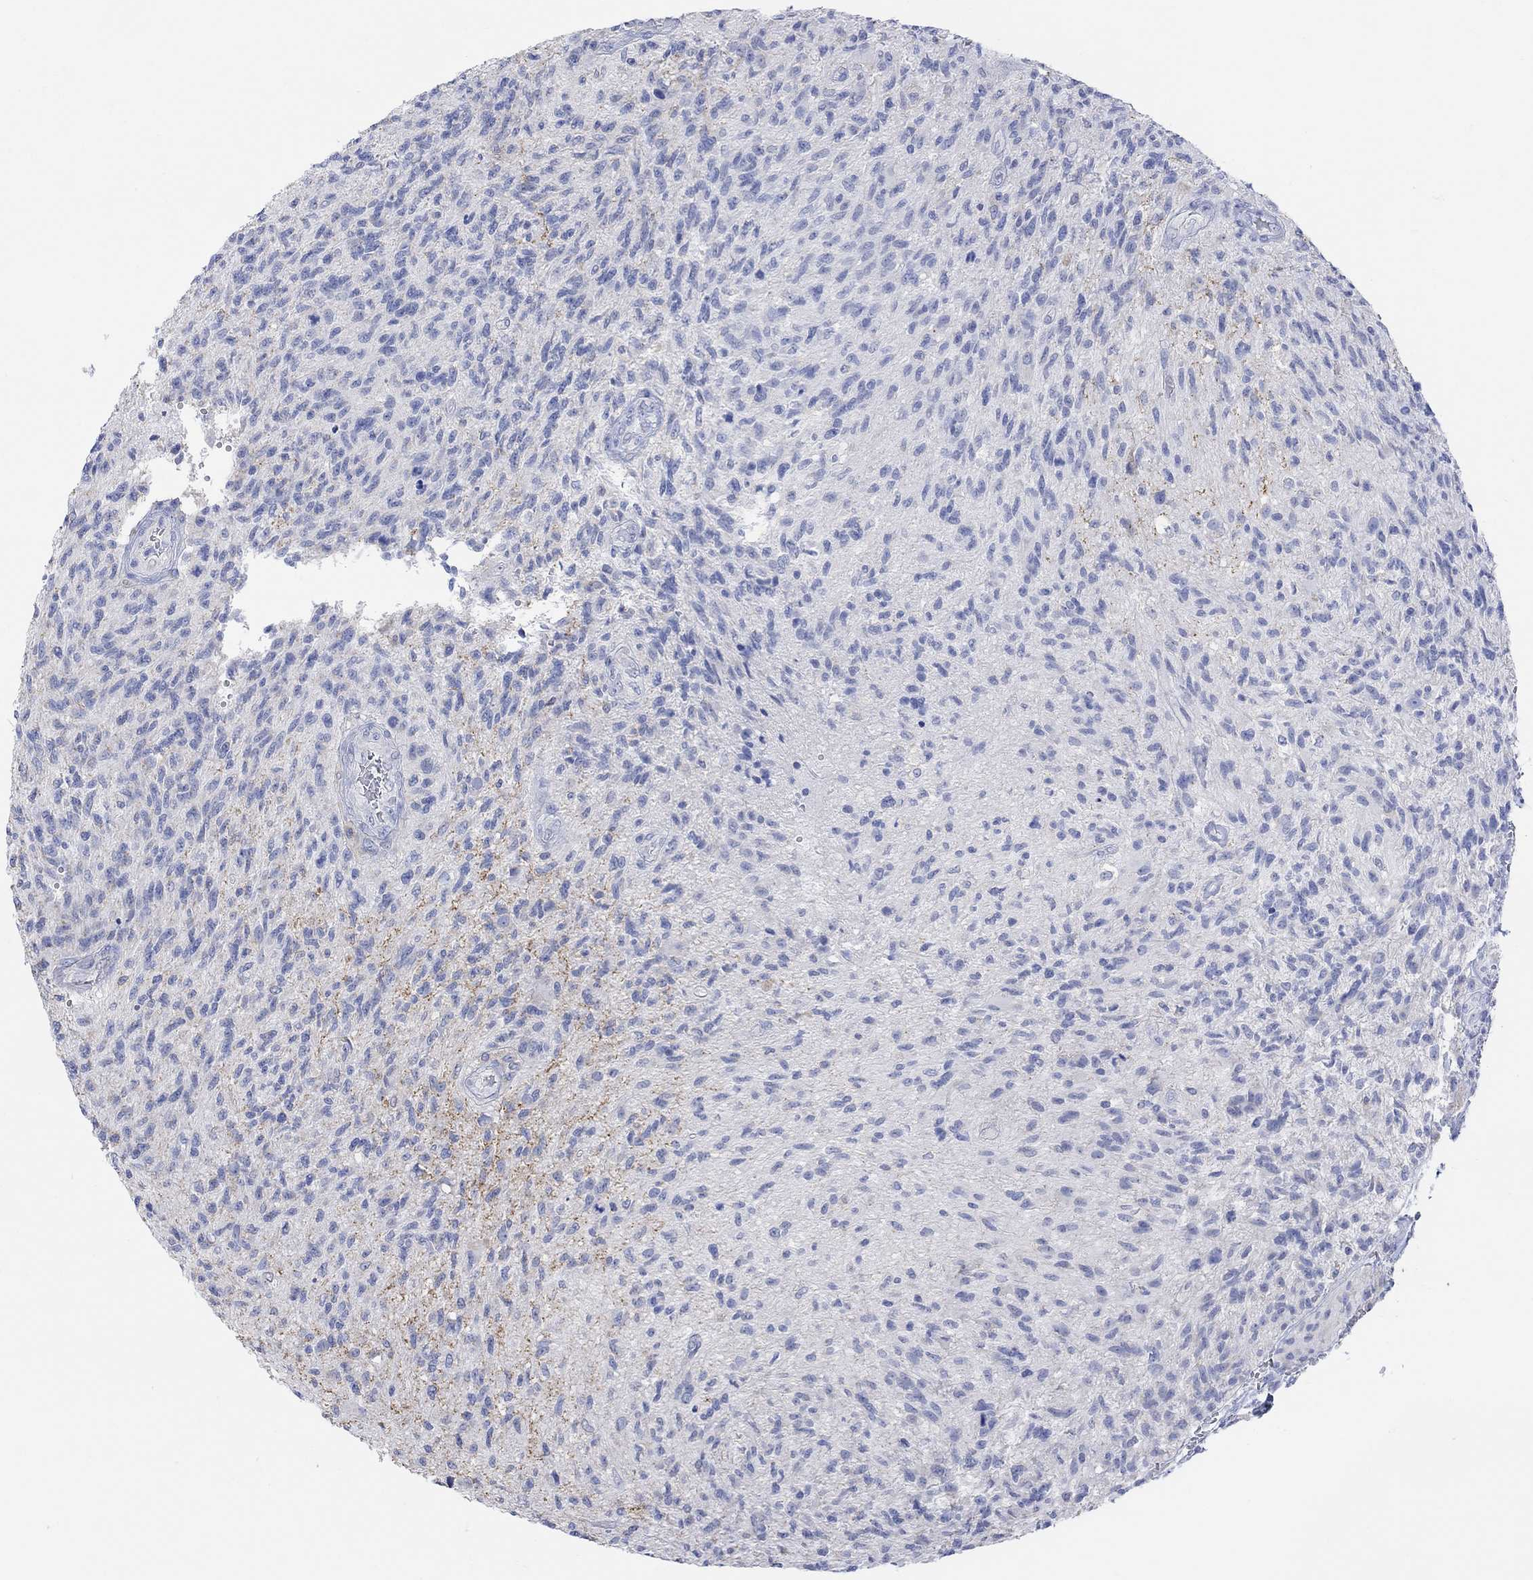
{"staining": {"intensity": "negative", "quantity": "none", "location": "none"}, "tissue": "glioma", "cell_type": "Tumor cells", "image_type": "cancer", "snomed": [{"axis": "morphology", "description": "Glioma, malignant, High grade"}, {"axis": "topography", "description": "Brain"}], "caption": "DAB immunohistochemical staining of human glioma shows no significant expression in tumor cells.", "gene": "SYT12", "patient": {"sex": "male", "age": 56}}